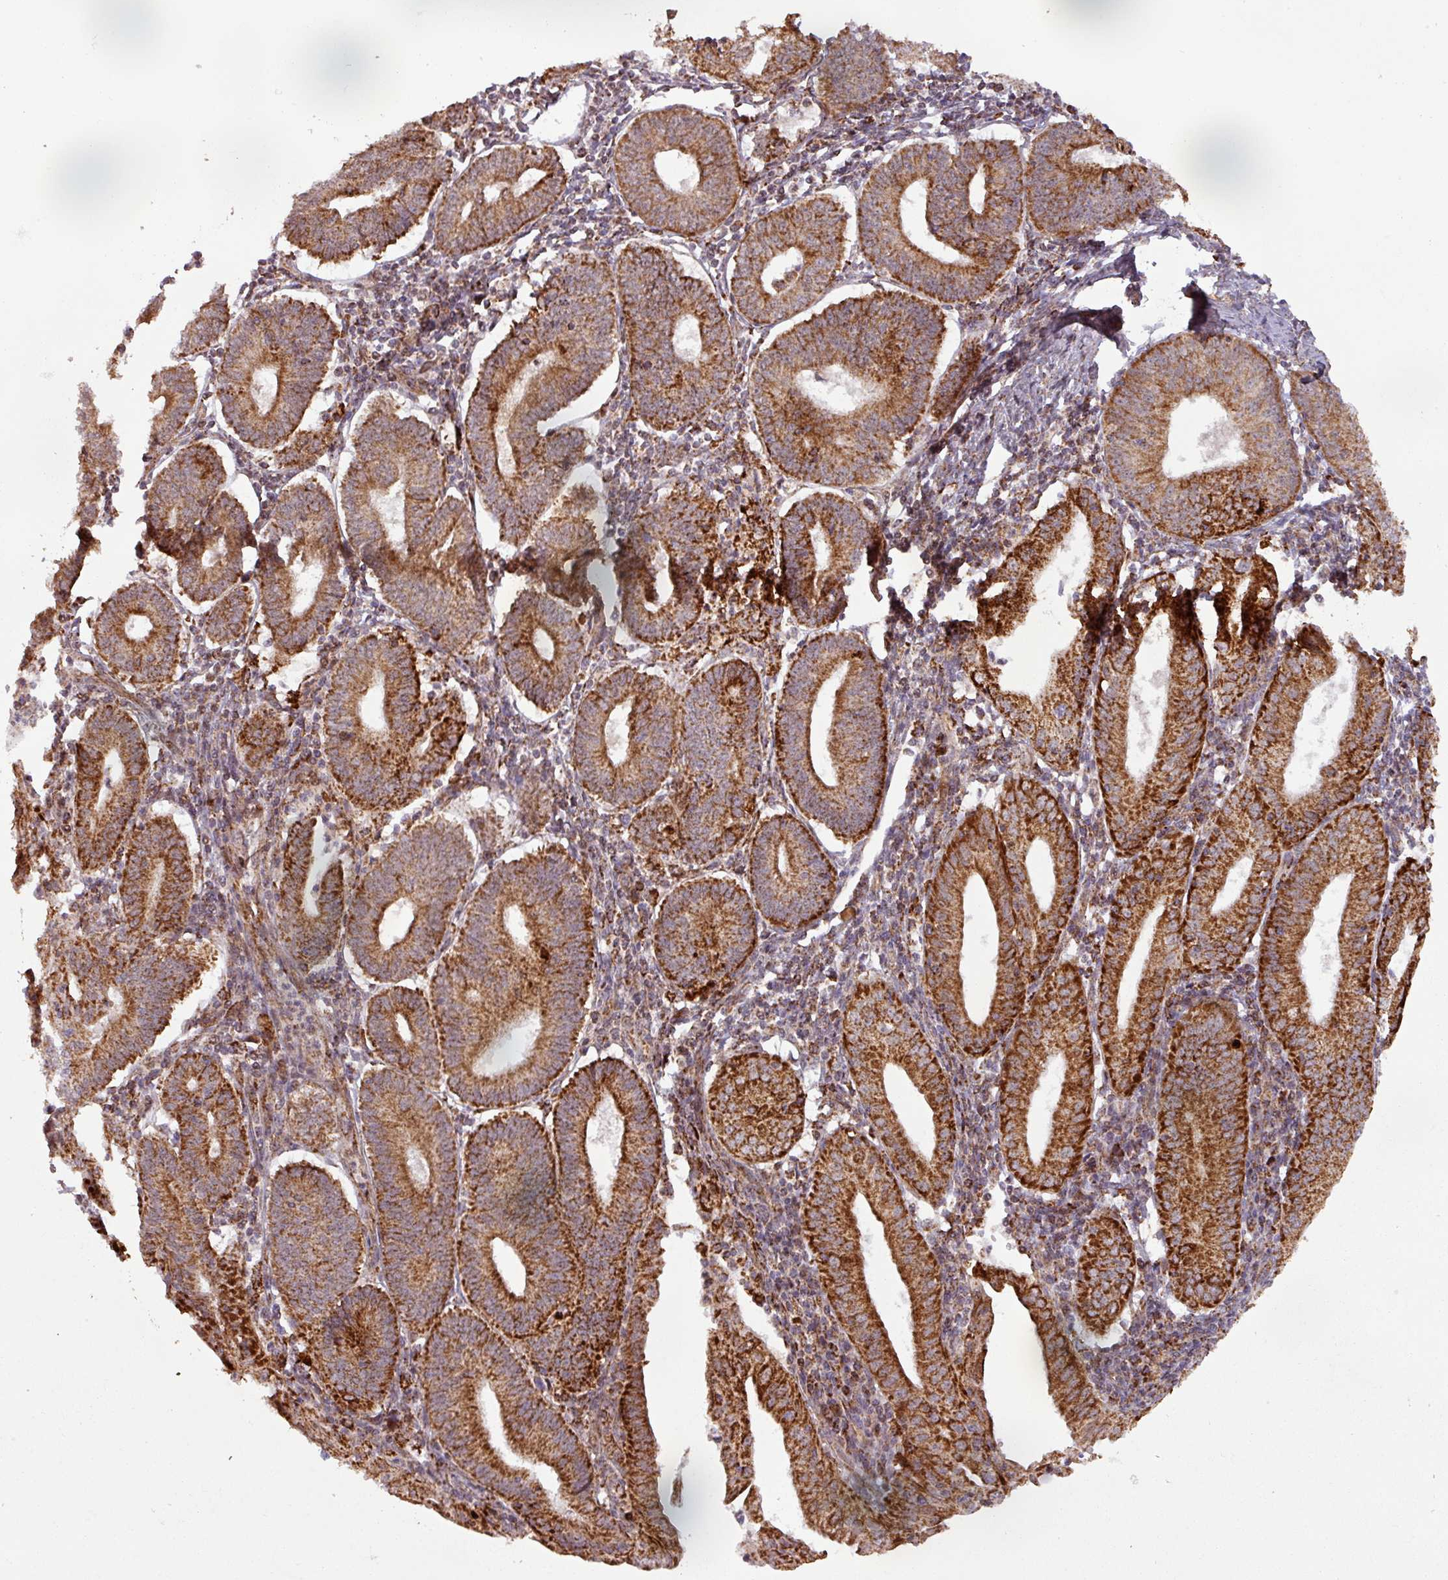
{"staining": {"intensity": "strong", "quantity": ">75%", "location": "cytoplasmic/membranous"}, "tissue": "endometrial cancer", "cell_type": "Tumor cells", "image_type": "cancer", "snomed": [{"axis": "morphology", "description": "Adenocarcinoma, NOS"}, {"axis": "topography", "description": "Endometrium"}], "caption": "This micrograph demonstrates immunohistochemistry (IHC) staining of human adenocarcinoma (endometrial), with high strong cytoplasmic/membranous expression in about >75% of tumor cells.", "gene": "GPD2", "patient": {"sex": "female", "age": 60}}